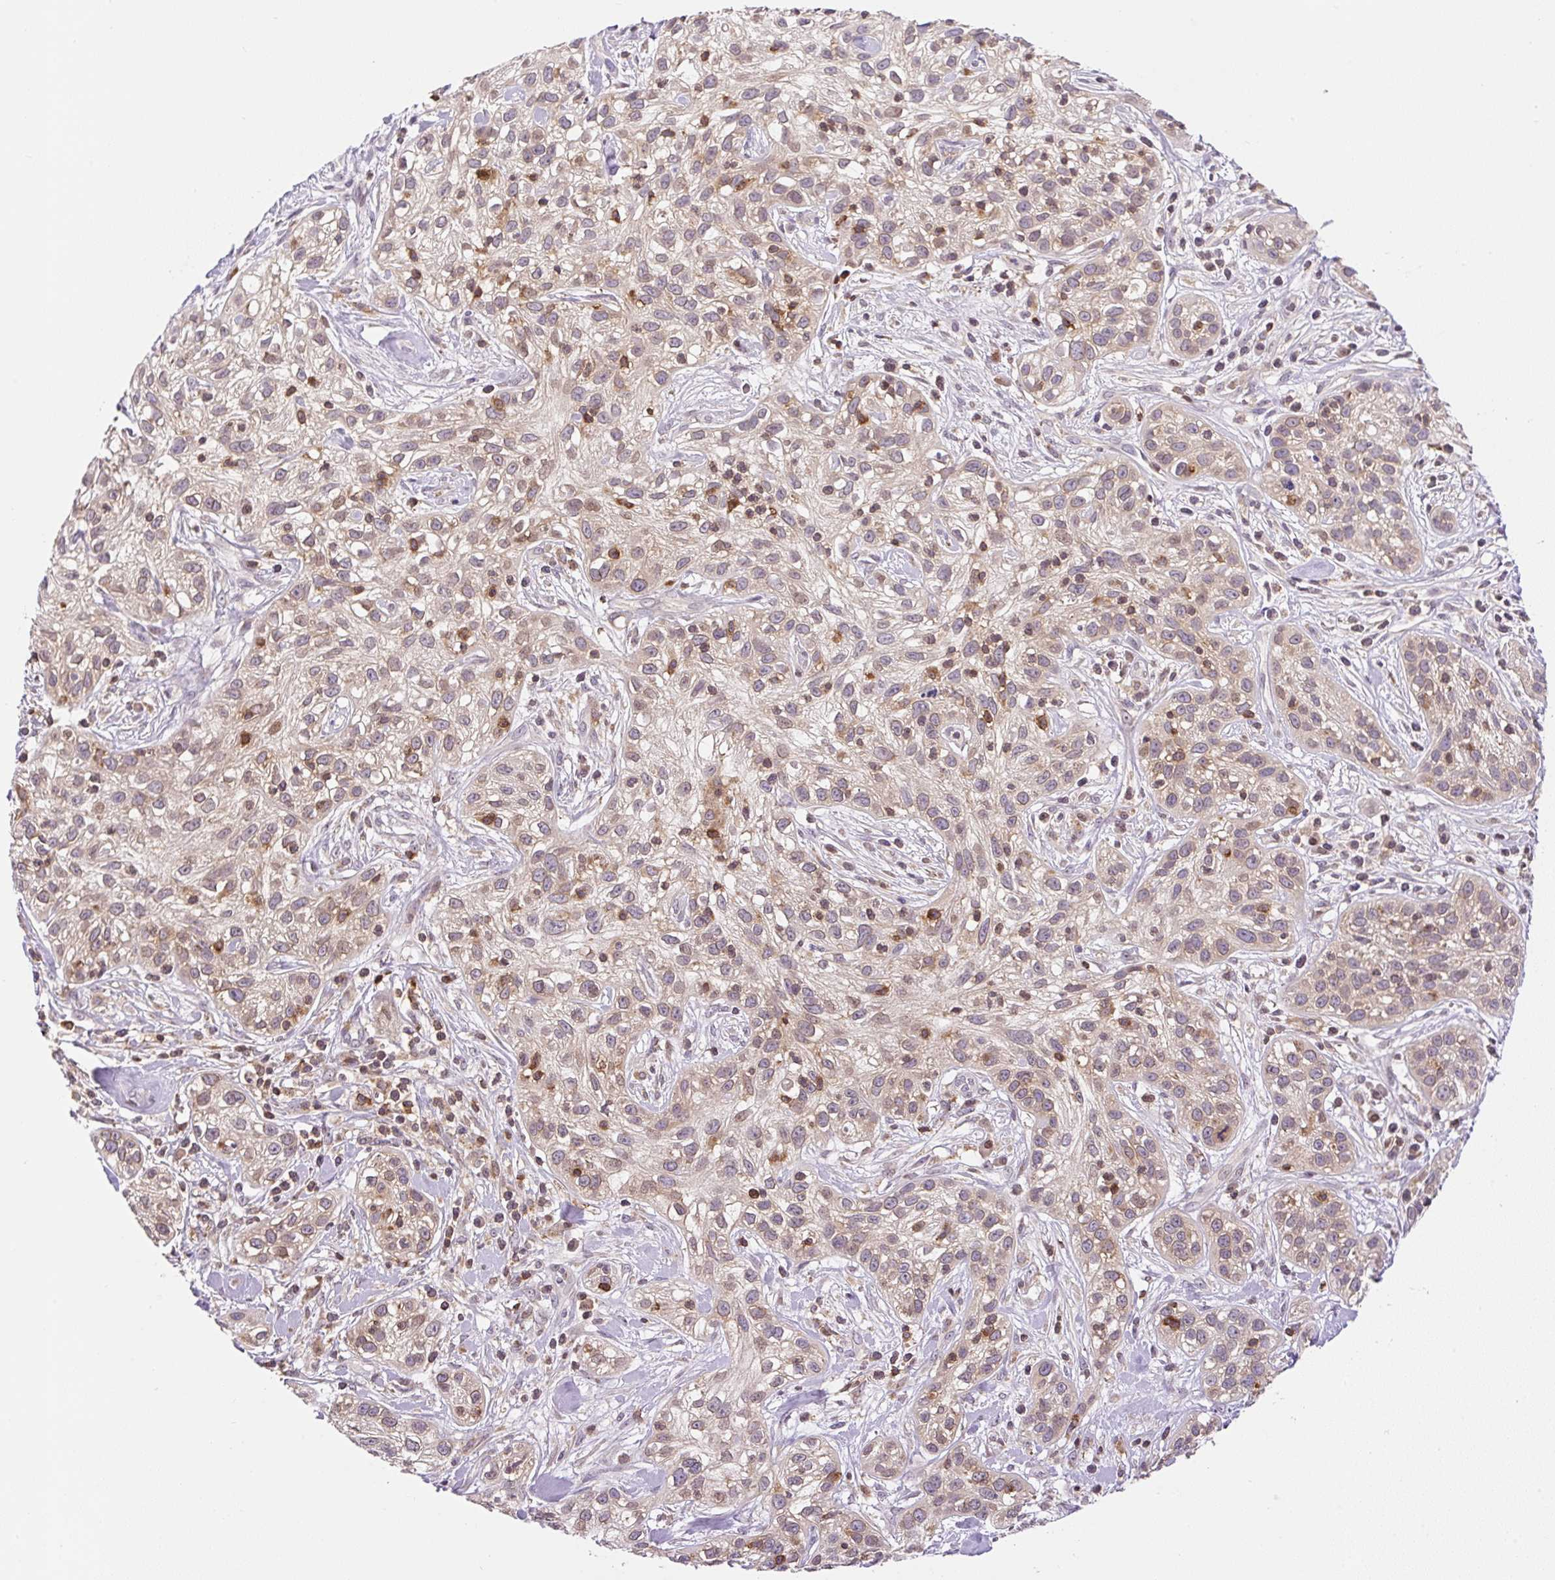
{"staining": {"intensity": "weak", "quantity": ">75%", "location": "cytoplasmic/membranous"}, "tissue": "skin cancer", "cell_type": "Tumor cells", "image_type": "cancer", "snomed": [{"axis": "morphology", "description": "Squamous cell carcinoma, NOS"}, {"axis": "topography", "description": "Skin"}], "caption": "Skin cancer (squamous cell carcinoma) stained with a brown dye displays weak cytoplasmic/membranous positive positivity in approximately >75% of tumor cells.", "gene": "CARD11", "patient": {"sex": "male", "age": 82}}